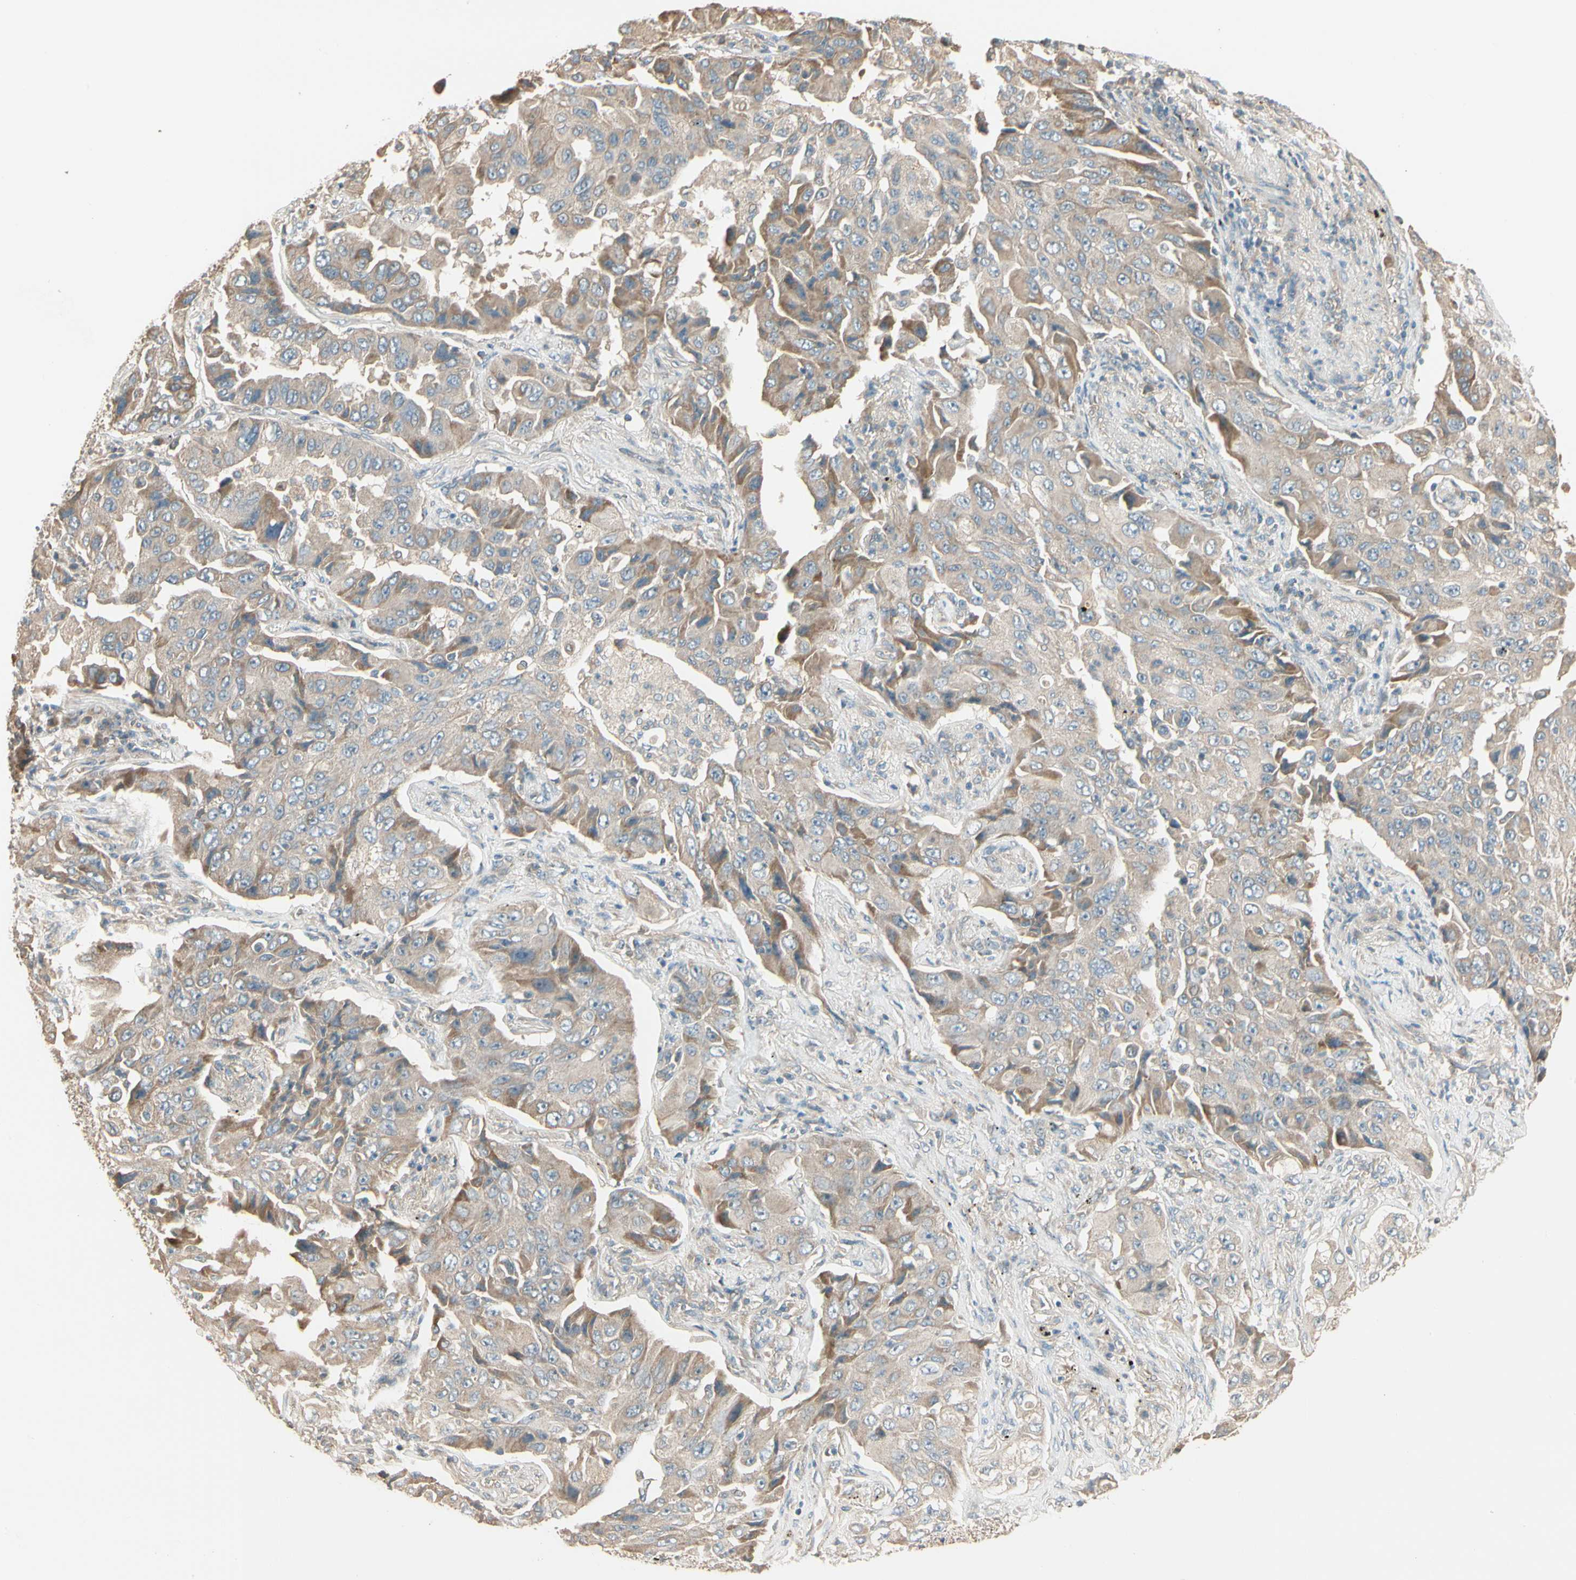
{"staining": {"intensity": "weak", "quantity": ">75%", "location": "cytoplasmic/membranous"}, "tissue": "lung cancer", "cell_type": "Tumor cells", "image_type": "cancer", "snomed": [{"axis": "morphology", "description": "Adenocarcinoma, NOS"}, {"axis": "topography", "description": "Lung"}], "caption": "Protein staining exhibits weak cytoplasmic/membranous positivity in about >75% of tumor cells in lung cancer (adenocarcinoma).", "gene": "TNFRSF21", "patient": {"sex": "female", "age": 65}}